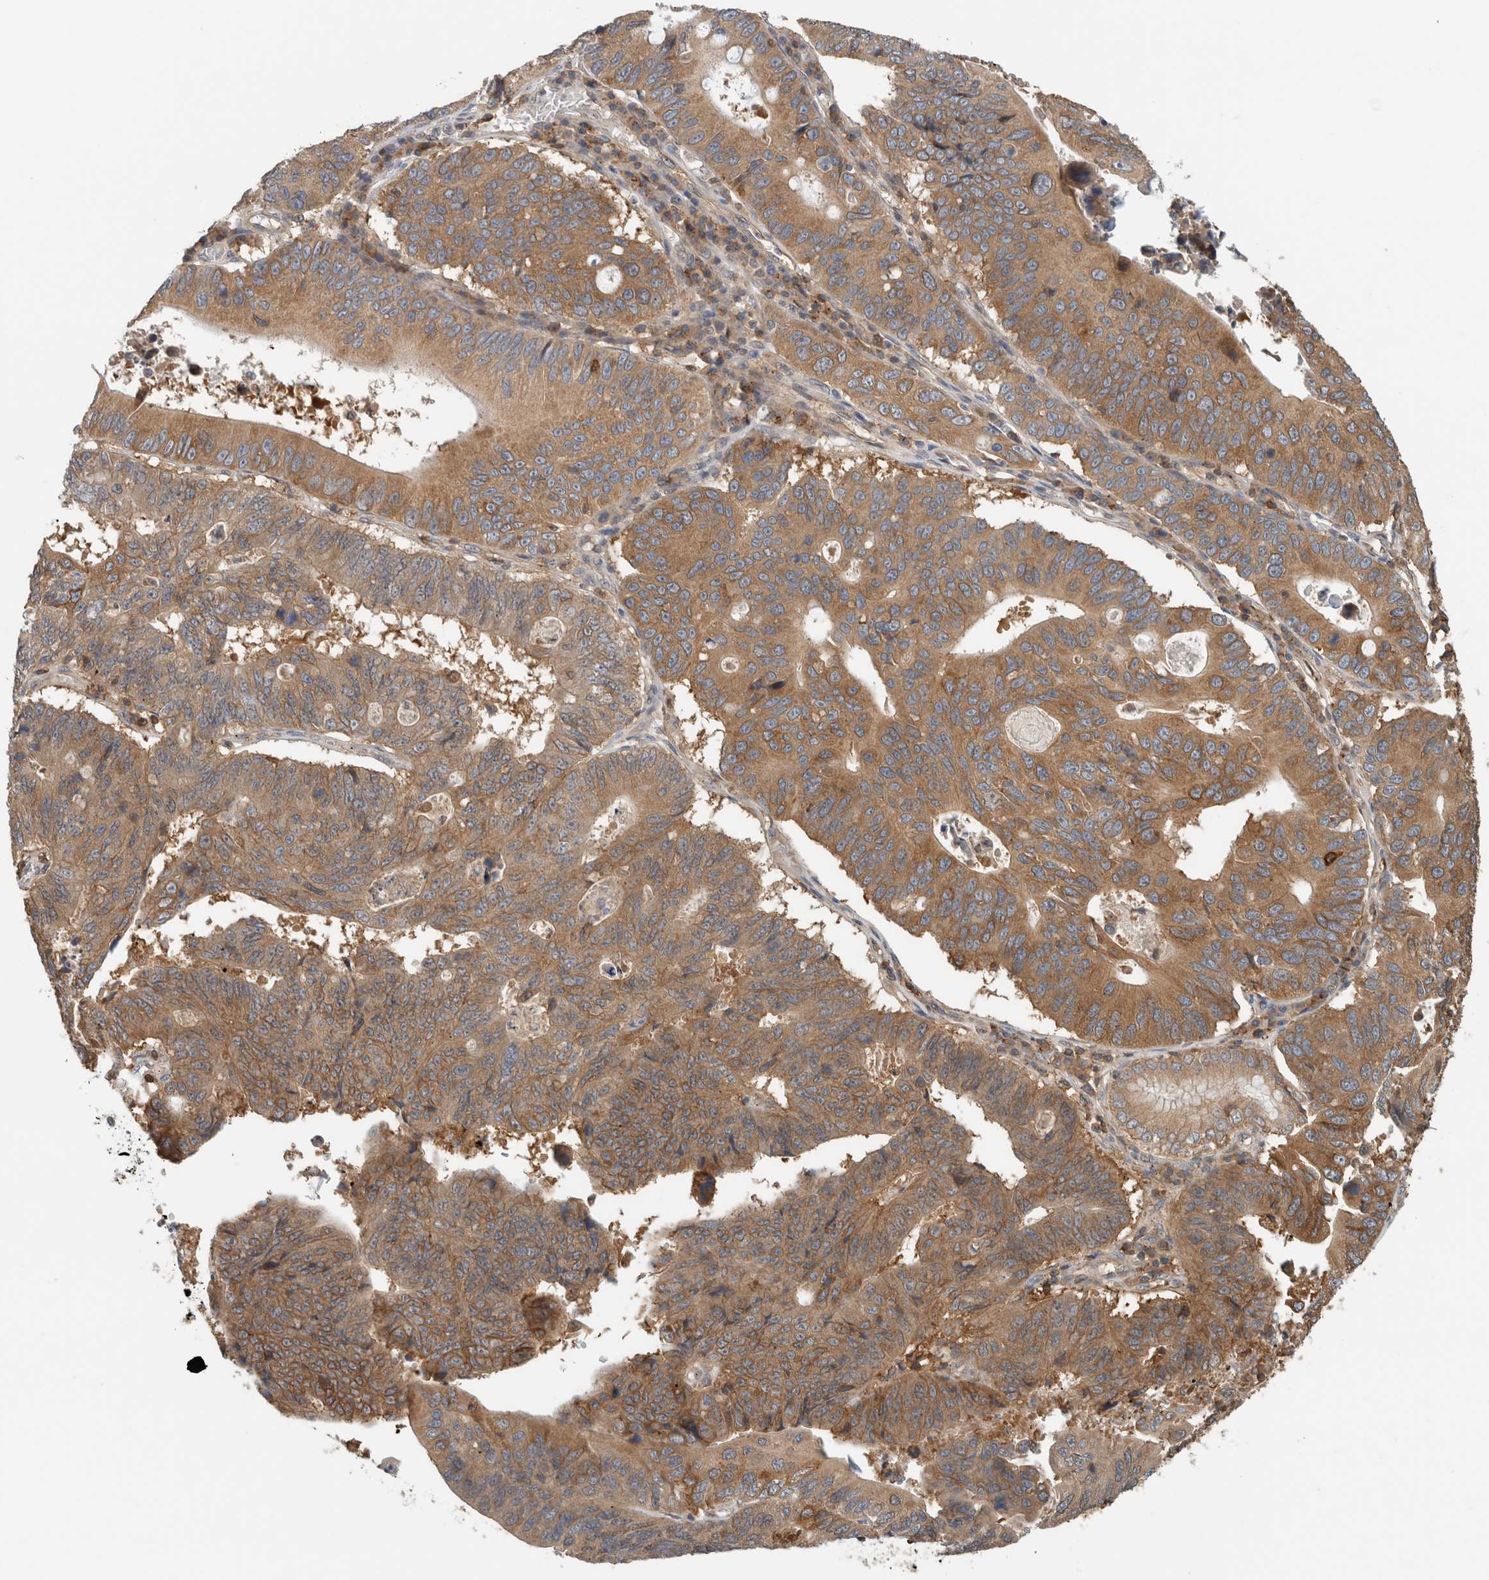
{"staining": {"intensity": "moderate", "quantity": ">75%", "location": "cytoplasmic/membranous"}, "tissue": "stomach cancer", "cell_type": "Tumor cells", "image_type": "cancer", "snomed": [{"axis": "morphology", "description": "Adenocarcinoma, NOS"}, {"axis": "topography", "description": "Stomach"}], "caption": "A brown stain labels moderate cytoplasmic/membranous positivity of a protein in human stomach adenocarcinoma tumor cells. (Brightfield microscopy of DAB IHC at high magnification).", "gene": "PFDN4", "patient": {"sex": "male", "age": 59}}